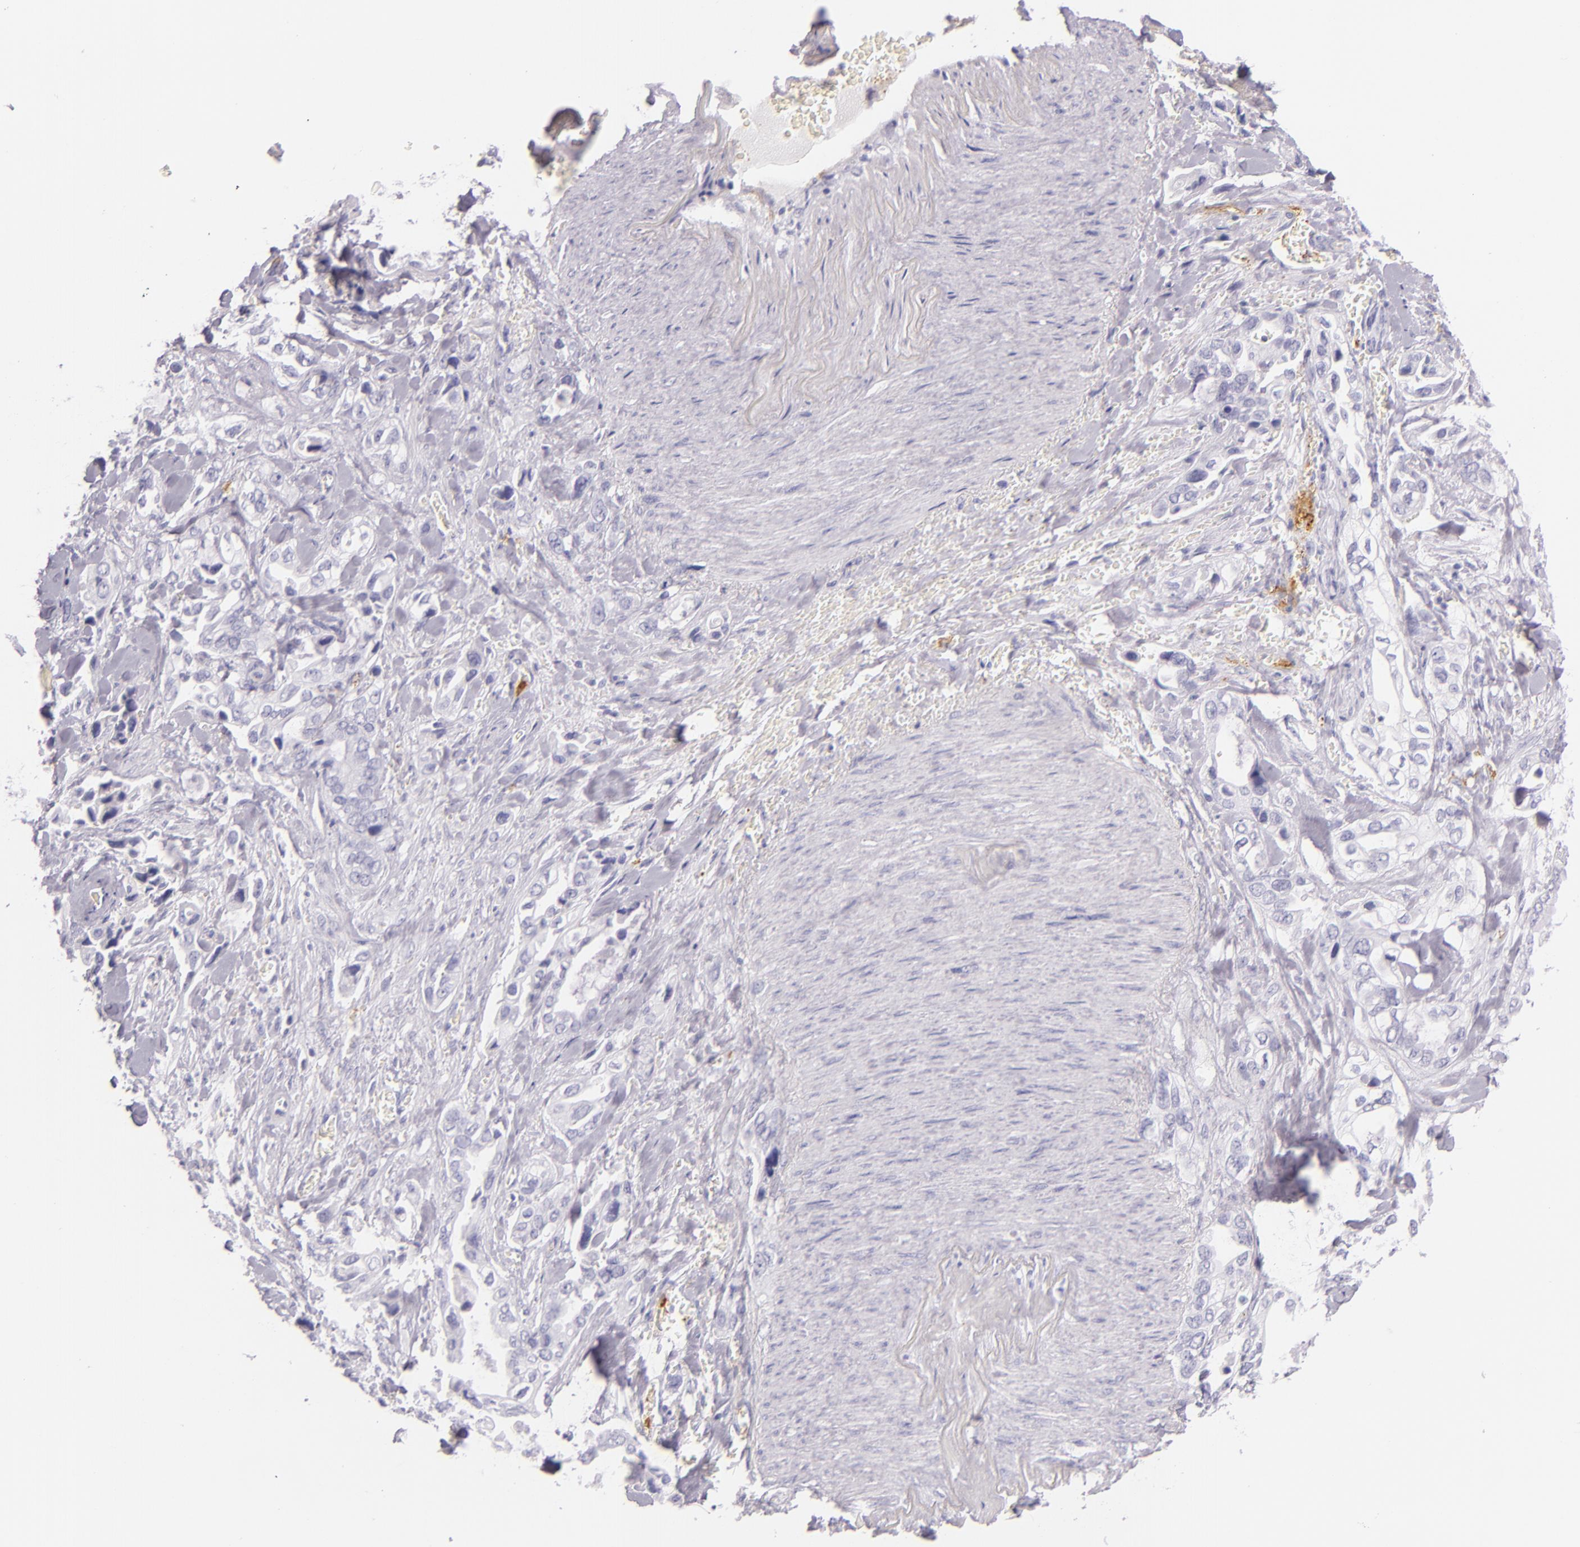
{"staining": {"intensity": "negative", "quantity": "none", "location": "none"}, "tissue": "pancreatic cancer", "cell_type": "Tumor cells", "image_type": "cancer", "snomed": [{"axis": "morphology", "description": "Adenocarcinoma, NOS"}, {"axis": "topography", "description": "Pancreas"}], "caption": "Pancreatic cancer stained for a protein using IHC exhibits no expression tumor cells.", "gene": "SELP", "patient": {"sex": "male", "age": 69}}